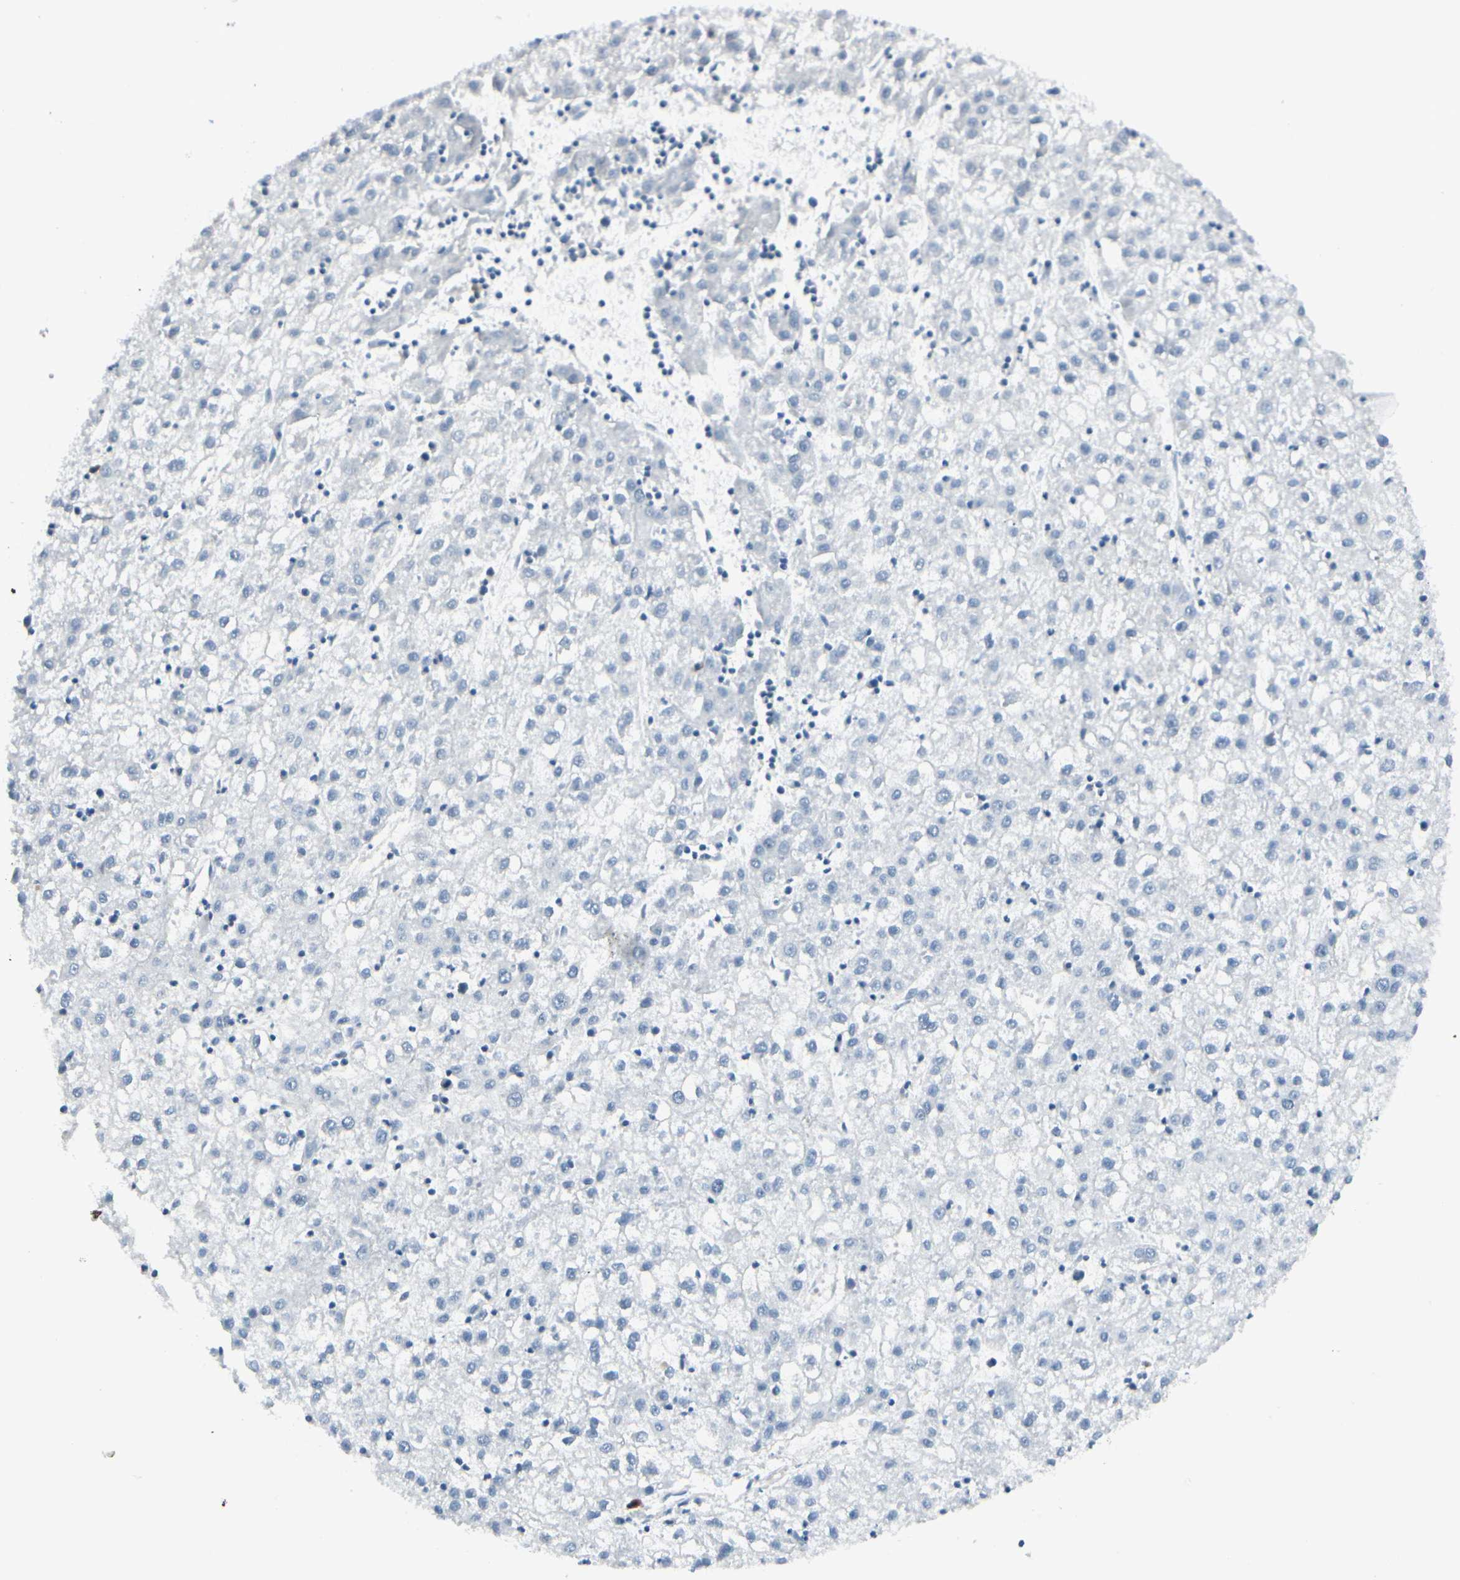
{"staining": {"intensity": "negative", "quantity": "none", "location": "none"}, "tissue": "liver cancer", "cell_type": "Tumor cells", "image_type": "cancer", "snomed": [{"axis": "morphology", "description": "Carcinoma, Hepatocellular, NOS"}, {"axis": "topography", "description": "Liver"}], "caption": "DAB (3,3'-diaminobenzidine) immunohistochemical staining of human liver cancer exhibits no significant positivity in tumor cells. (Brightfield microscopy of DAB immunohistochemistry at high magnification).", "gene": "ZSCAN1", "patient": {"sex": "male", "age": 72}}